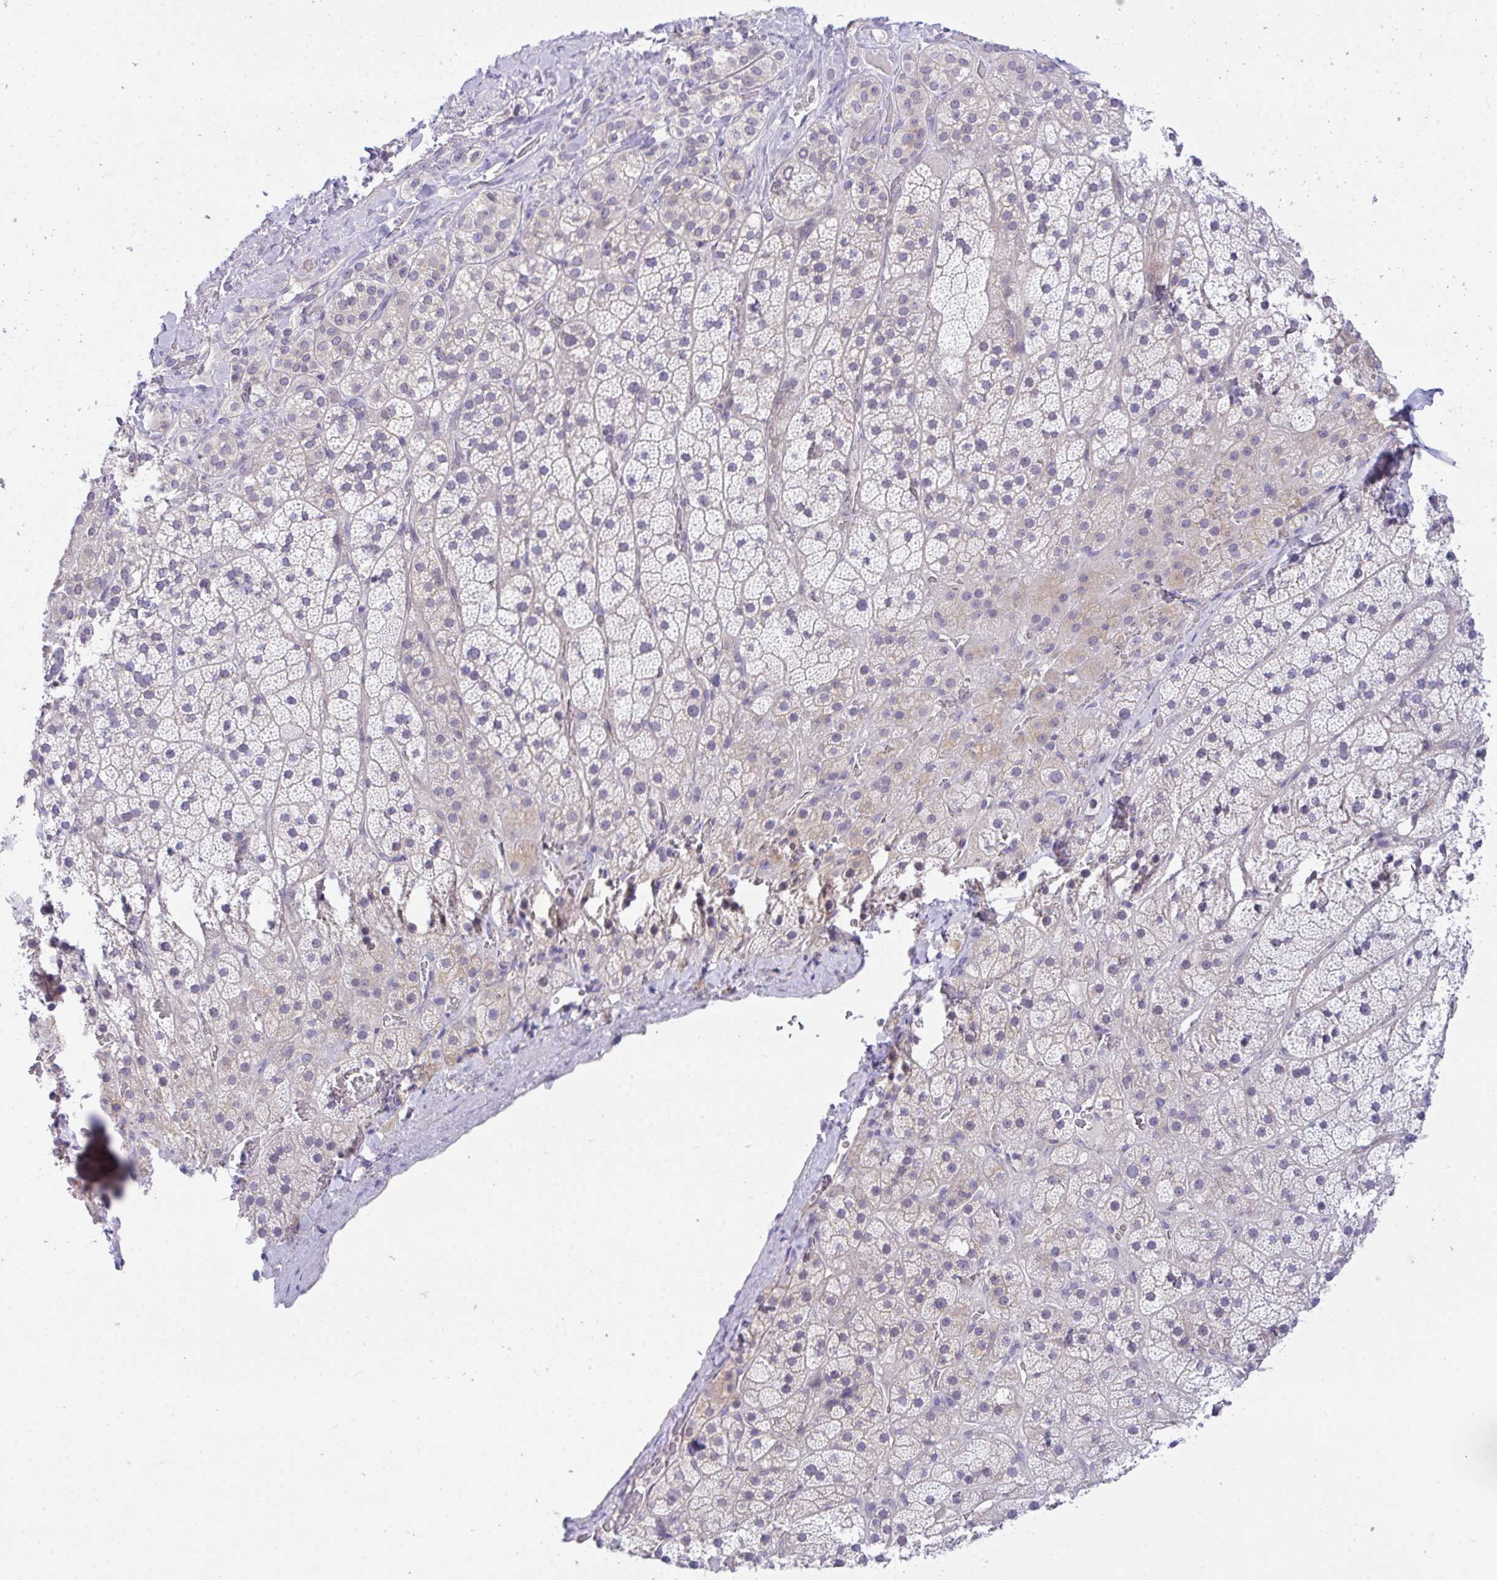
{"staining": {"intensity": "negative", "quantity": "none", "location": "none"}, "tissue": "adrenal gland", "cell_type": "Glandular cells", "image_type": "normal", "snomed": [{"axis": "morphology", "description": "Normal tissue, NOS"}, {"axis": "topography", "description": "Adrenal gland"}], "caption": "IHC image of unremarkable adrenal gland: human adrenal gland stained with DAB reveals no significant protein positivity in glandular cells.", "gene": "HOXD12", "patient": {"sex": "male", "age": 57}}